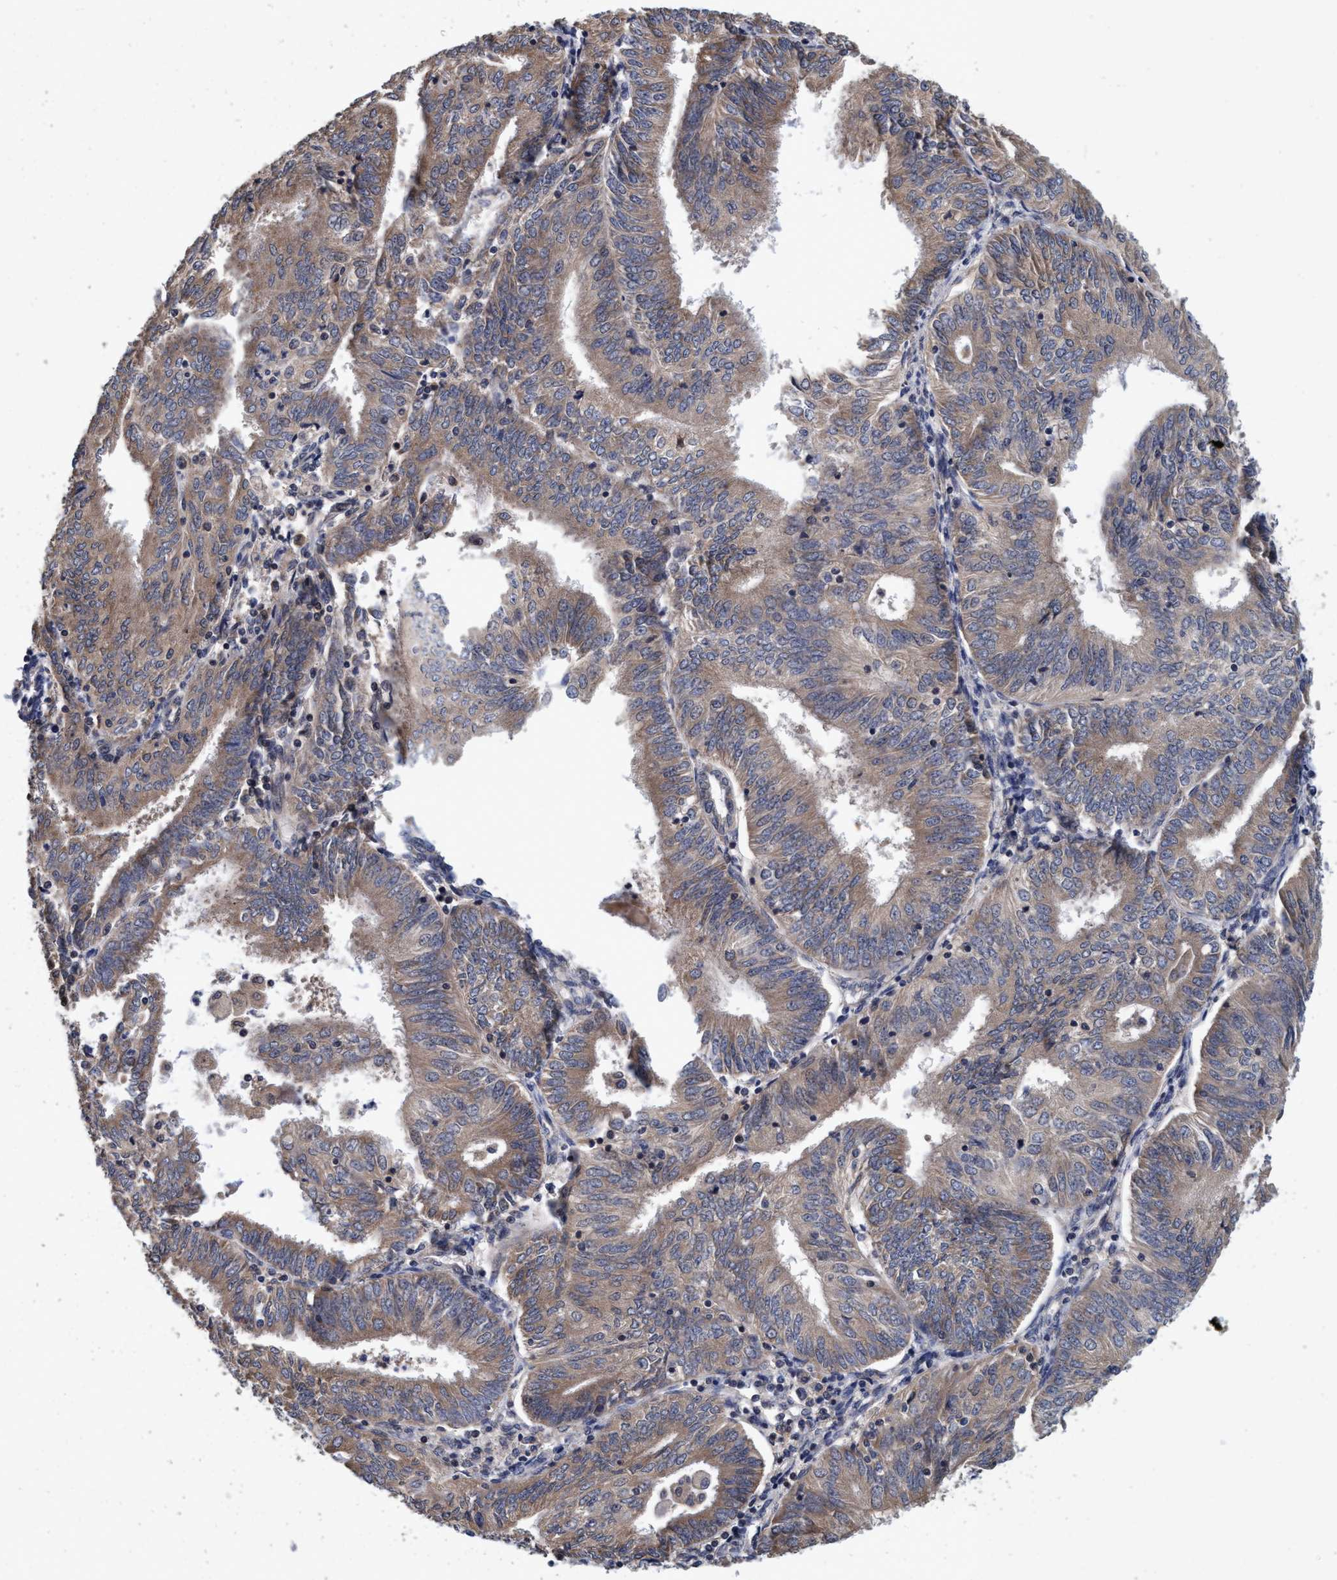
{"staining": {"intensity": "weak", "quantity": ">75%", "location": "cytoplasmic/membranous"}, "tissue": "endometrial cancer", "cell_type": "Tumor cells", "image_type": "cancer", "snomed": [{"axis": "morphology", "description": "Adenocarcinoma, NOS"}, {"axis": "topography", "description": "Endometrium"}], "caption": "Human endometrial adenocarcinoma stained with a brown dye reveals weak cytoplasmic/membranous positive expression in about >75% of tumor cells.", "gene": "CALCOCO2", "patient": {"sex": "female", "age": 58}}